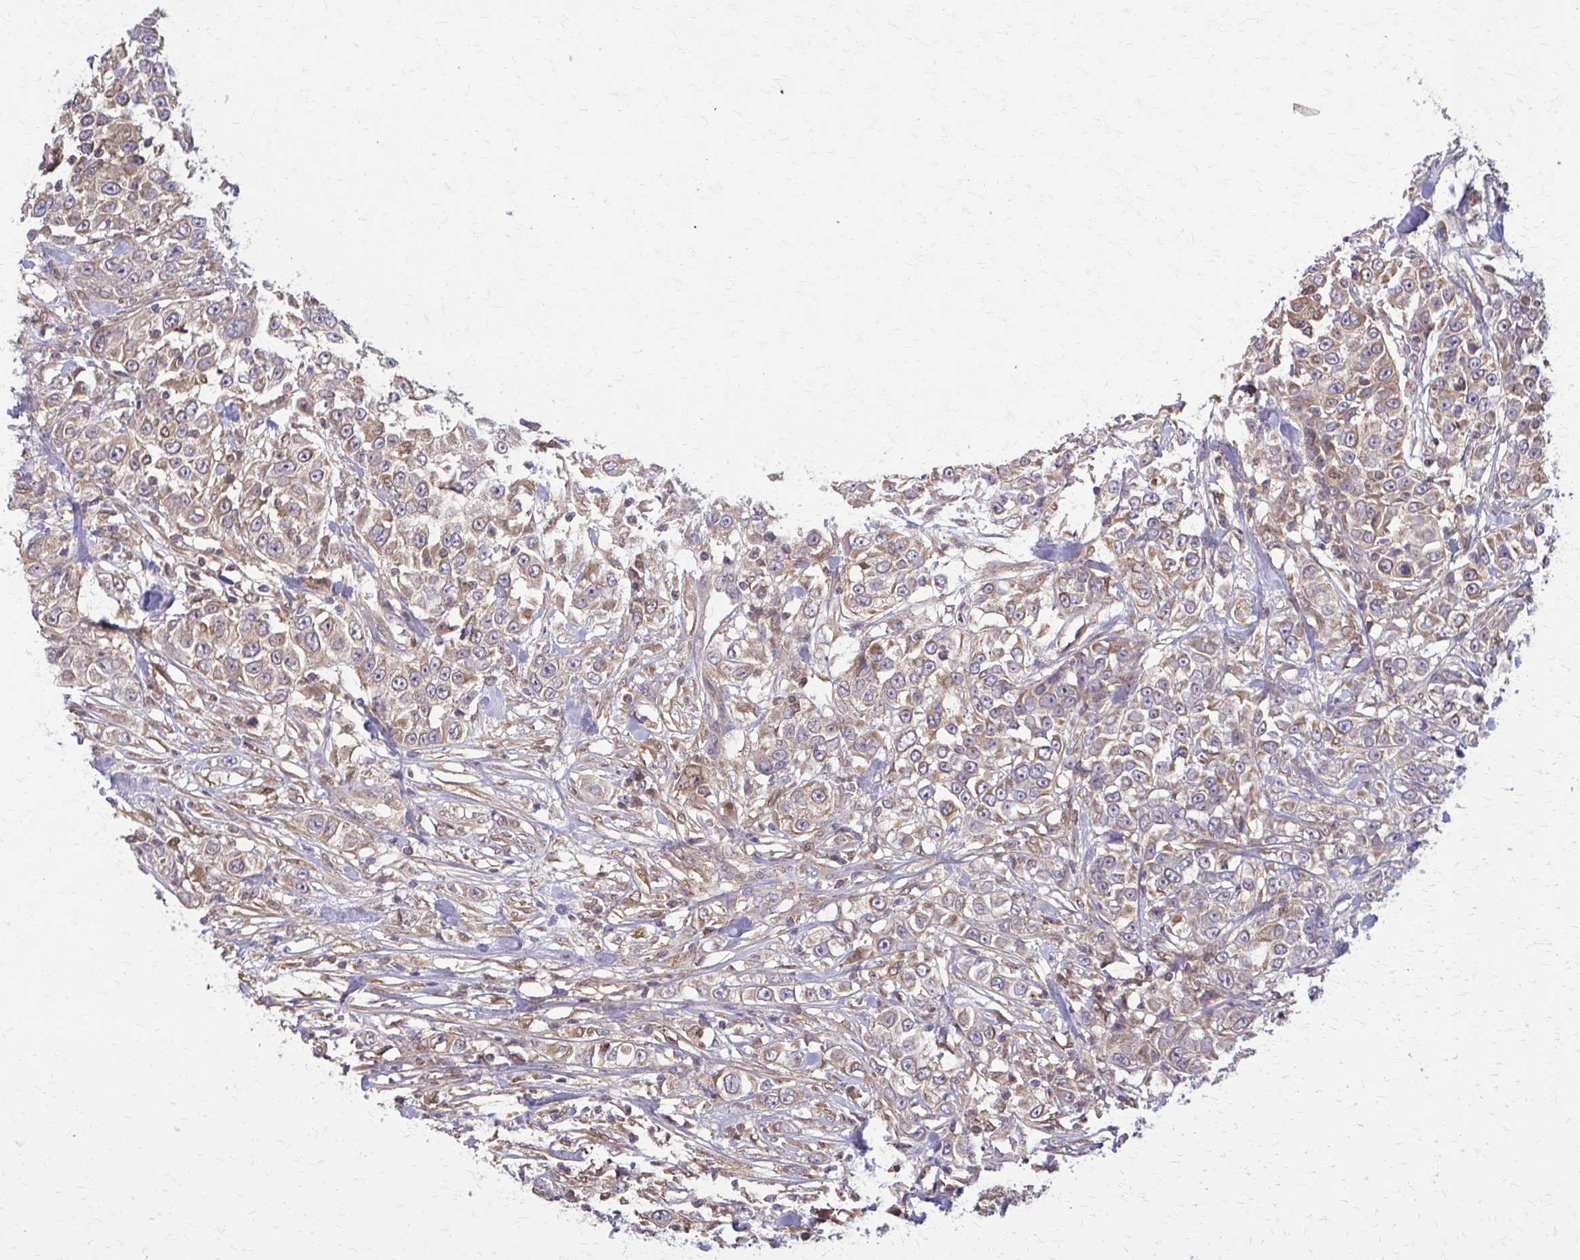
{"staining": {"intensity": "weak", "quantity": "25%-75%", "location": "cytoplasmic/membranous"}, "tissue": "urothelial cancer", "cell_type": "Tumor cells", "image_type": "cancer", "snomed": [{"axis": "morphology", "description": "Urothelial carcinoma, High grade"}, {"axis": "topography", "description": "Urinary bladder"}], "caption": "High-power microscopy captured an immunohistochemistry micrograph of urothelial cancer, revealing weak cytoplasmic/membranous expression in about 25%-75% of tumor cells.", "gene": "NRBF2", "patient": {"sex": "female", "age": 80}}